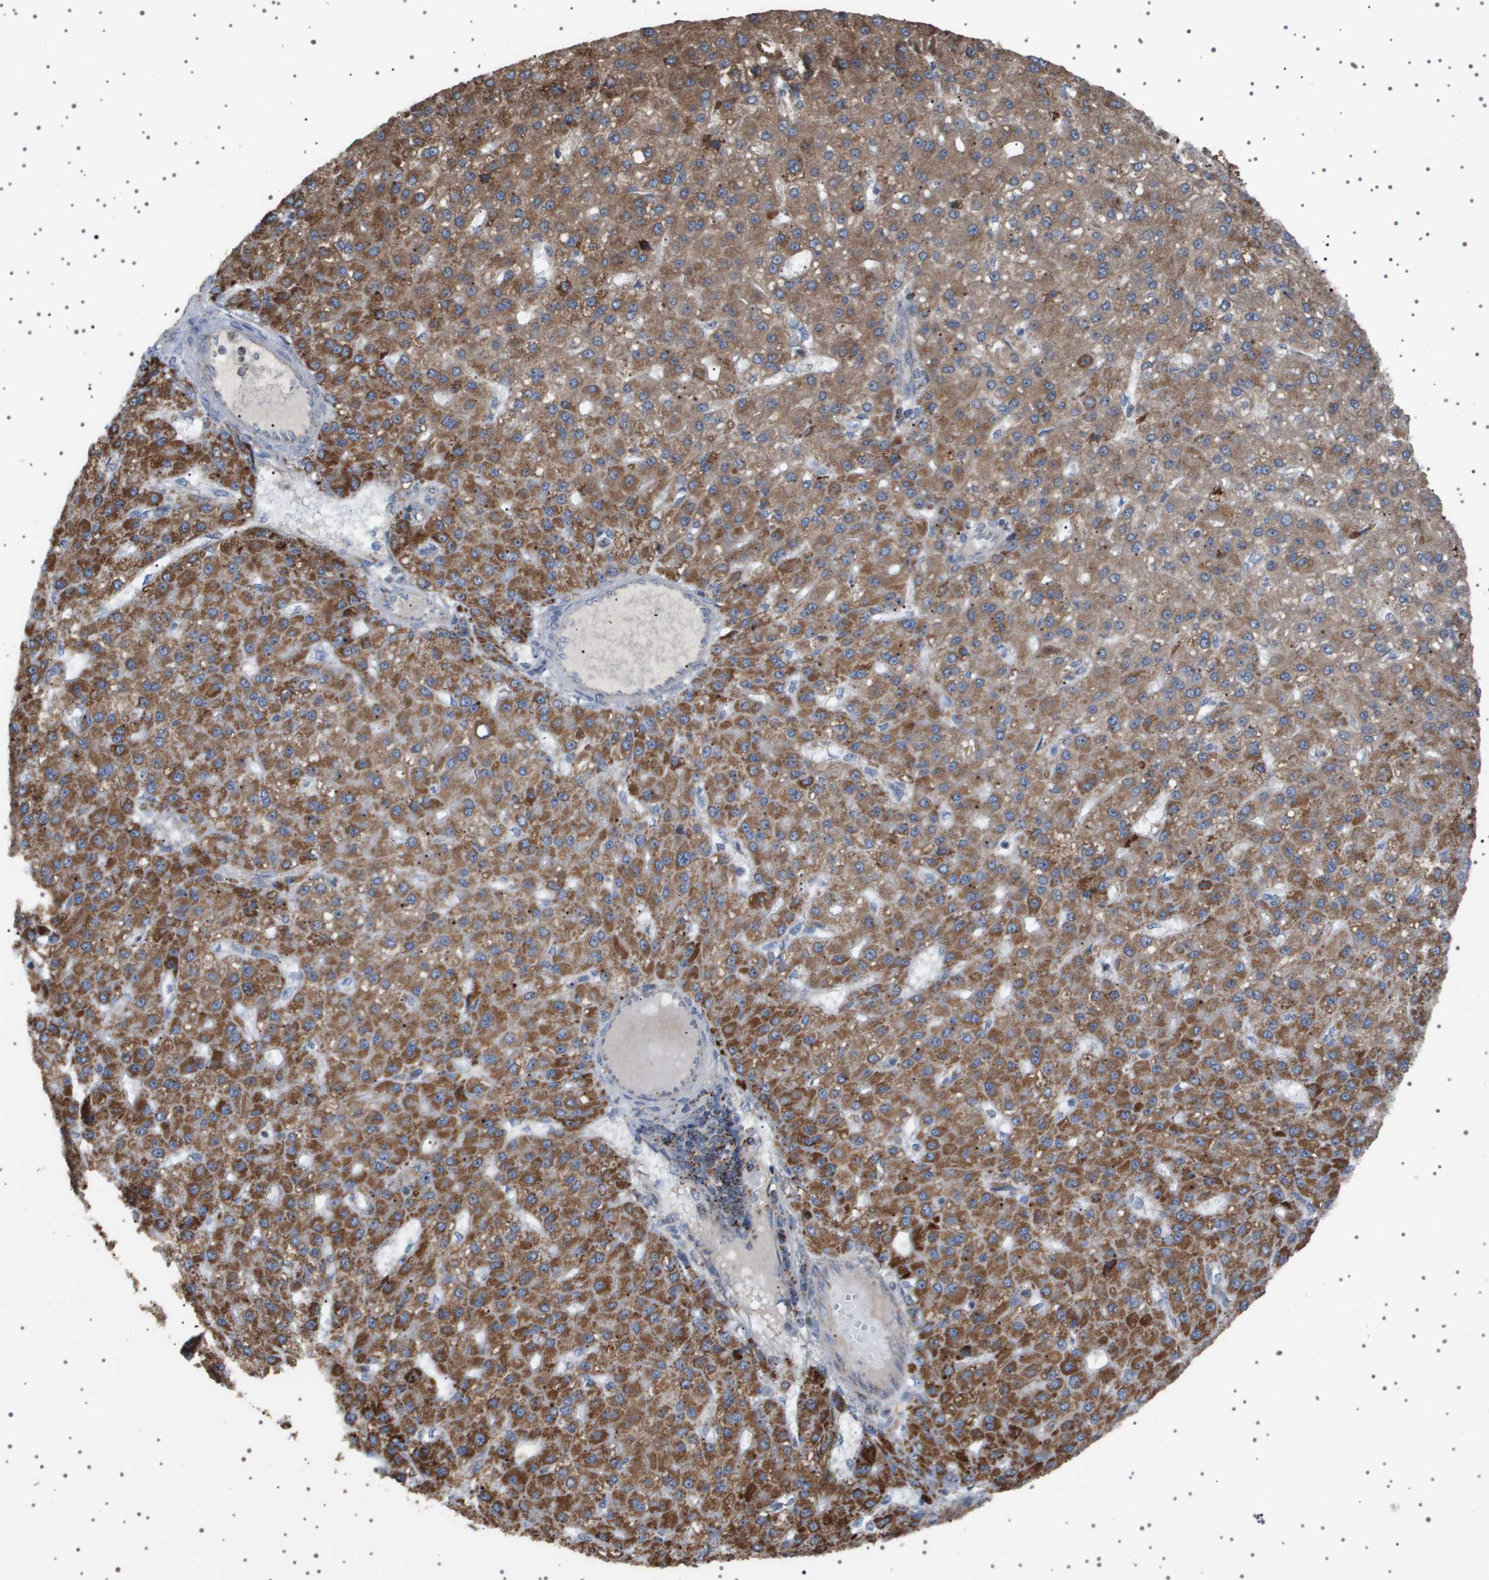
{"staining": {"intensity": "moderate", "quantity": ">75%", "location": "cytoplasmic/membranous"}, "tissue": "liver cancer", "cell_type": "Tumor cells", "image_type": "cancer", "snomed": [{"axis": "morphology", "description": "Carcinoma, Hepatocellular, NOS"}, {"axis": "topography", "description": "Liver"}], "caption": "Immunohistochemical staining of liver hepatocellular carcinoma displays medium levels of moderate cytoplasmic/membranous staining in approximately >75% of tumor cells. (IHC, brightfield microscopy, high magnification).", "gene": "UBXN8", "patient": {"sex": "male", "age": 67}}